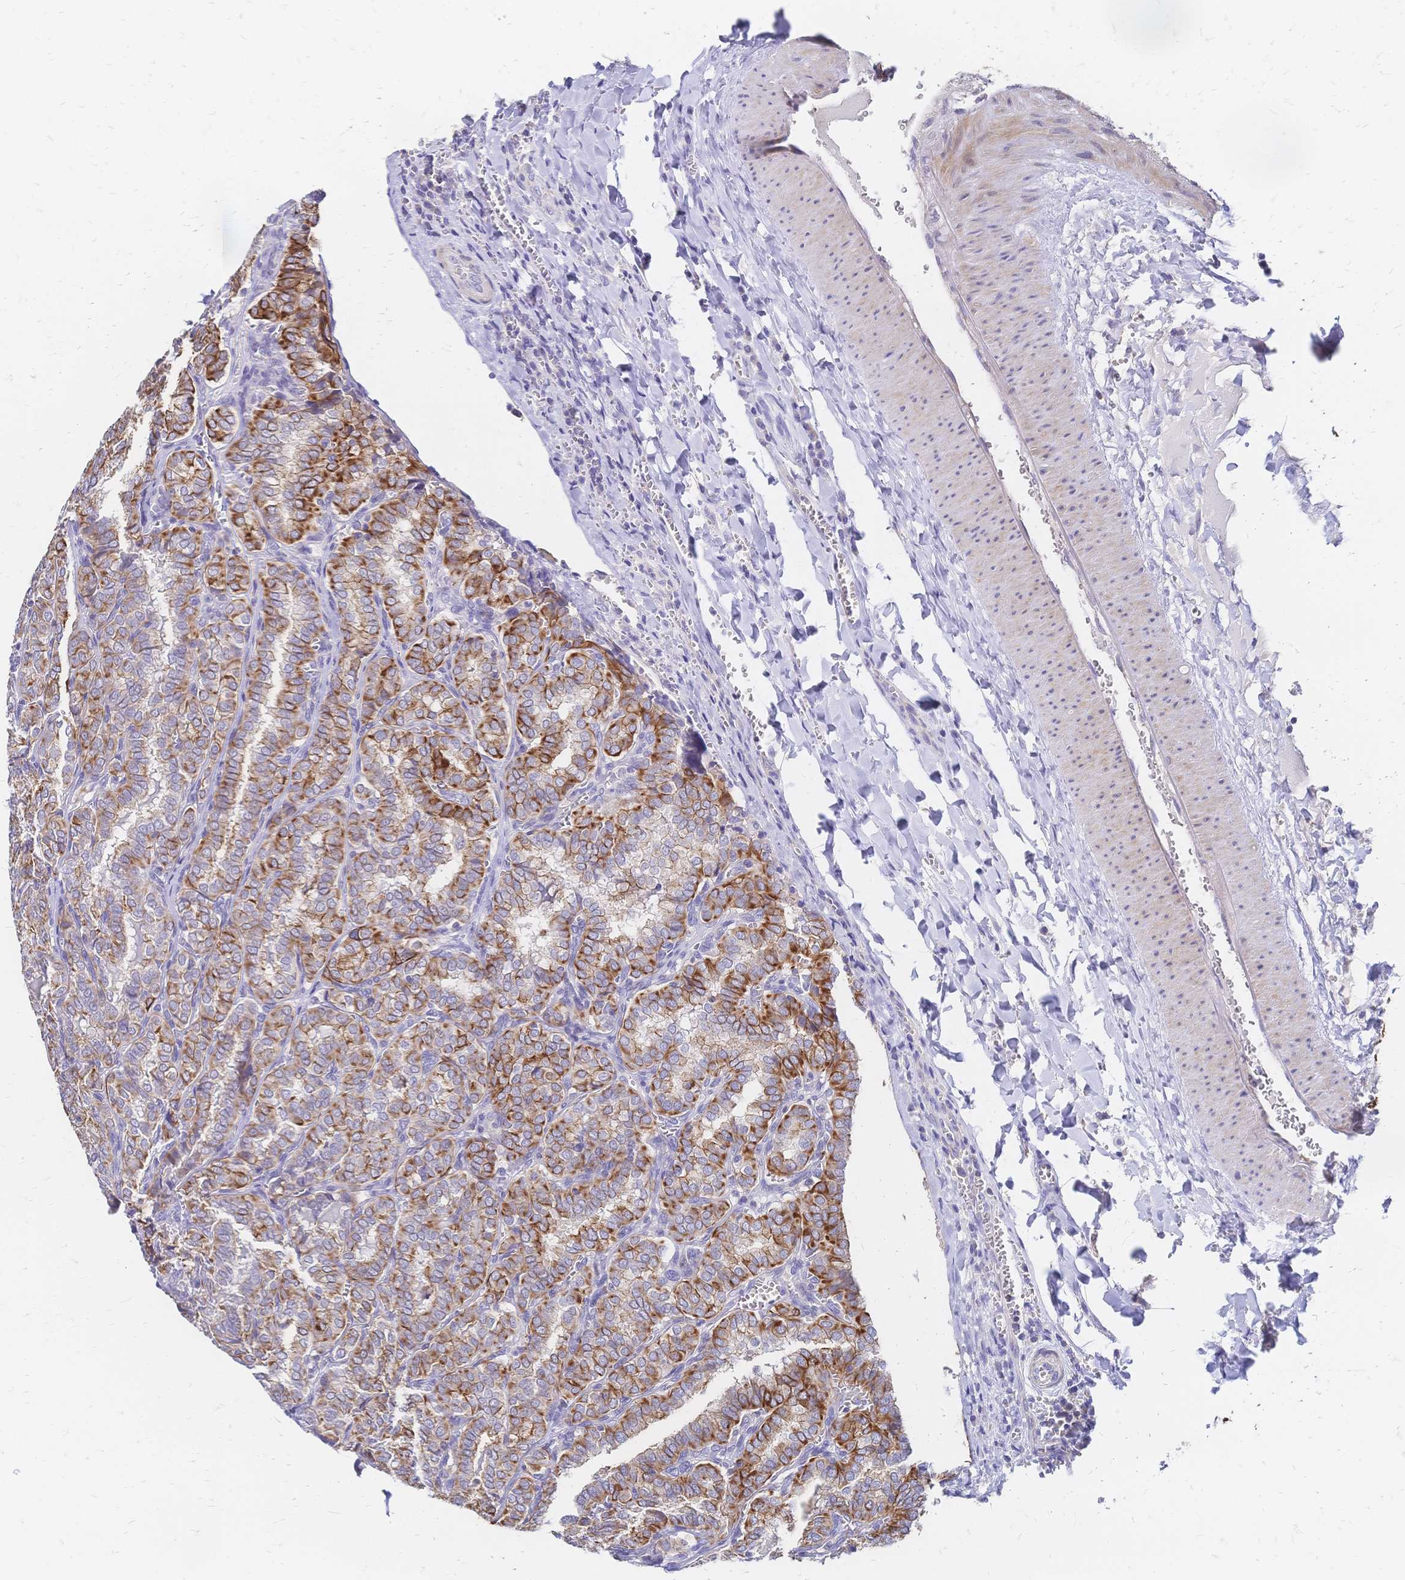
{"staining": {"intensity": "moderate", "quantity": ">75%", "location": "cytoplasmic/membranous"}, "tissue": "thyroid cancer", "cell_type": "Tumor cells", "image_type": "cancer", "snomed": [{"axis": "morphology", "description": "Papillary adenocarcinoma, NOS"}, {"axis": "topography", "description": "Thyroid gland"}], "caption": "Human thyroid papillary adenocarcinoma stained for a protein (brown) exhibits moderate cytoplasmic/membranous positive expression in about >75% of tumor cells.", "gene": "DTNB", "patient": {"sex": "female", "age": 30}}